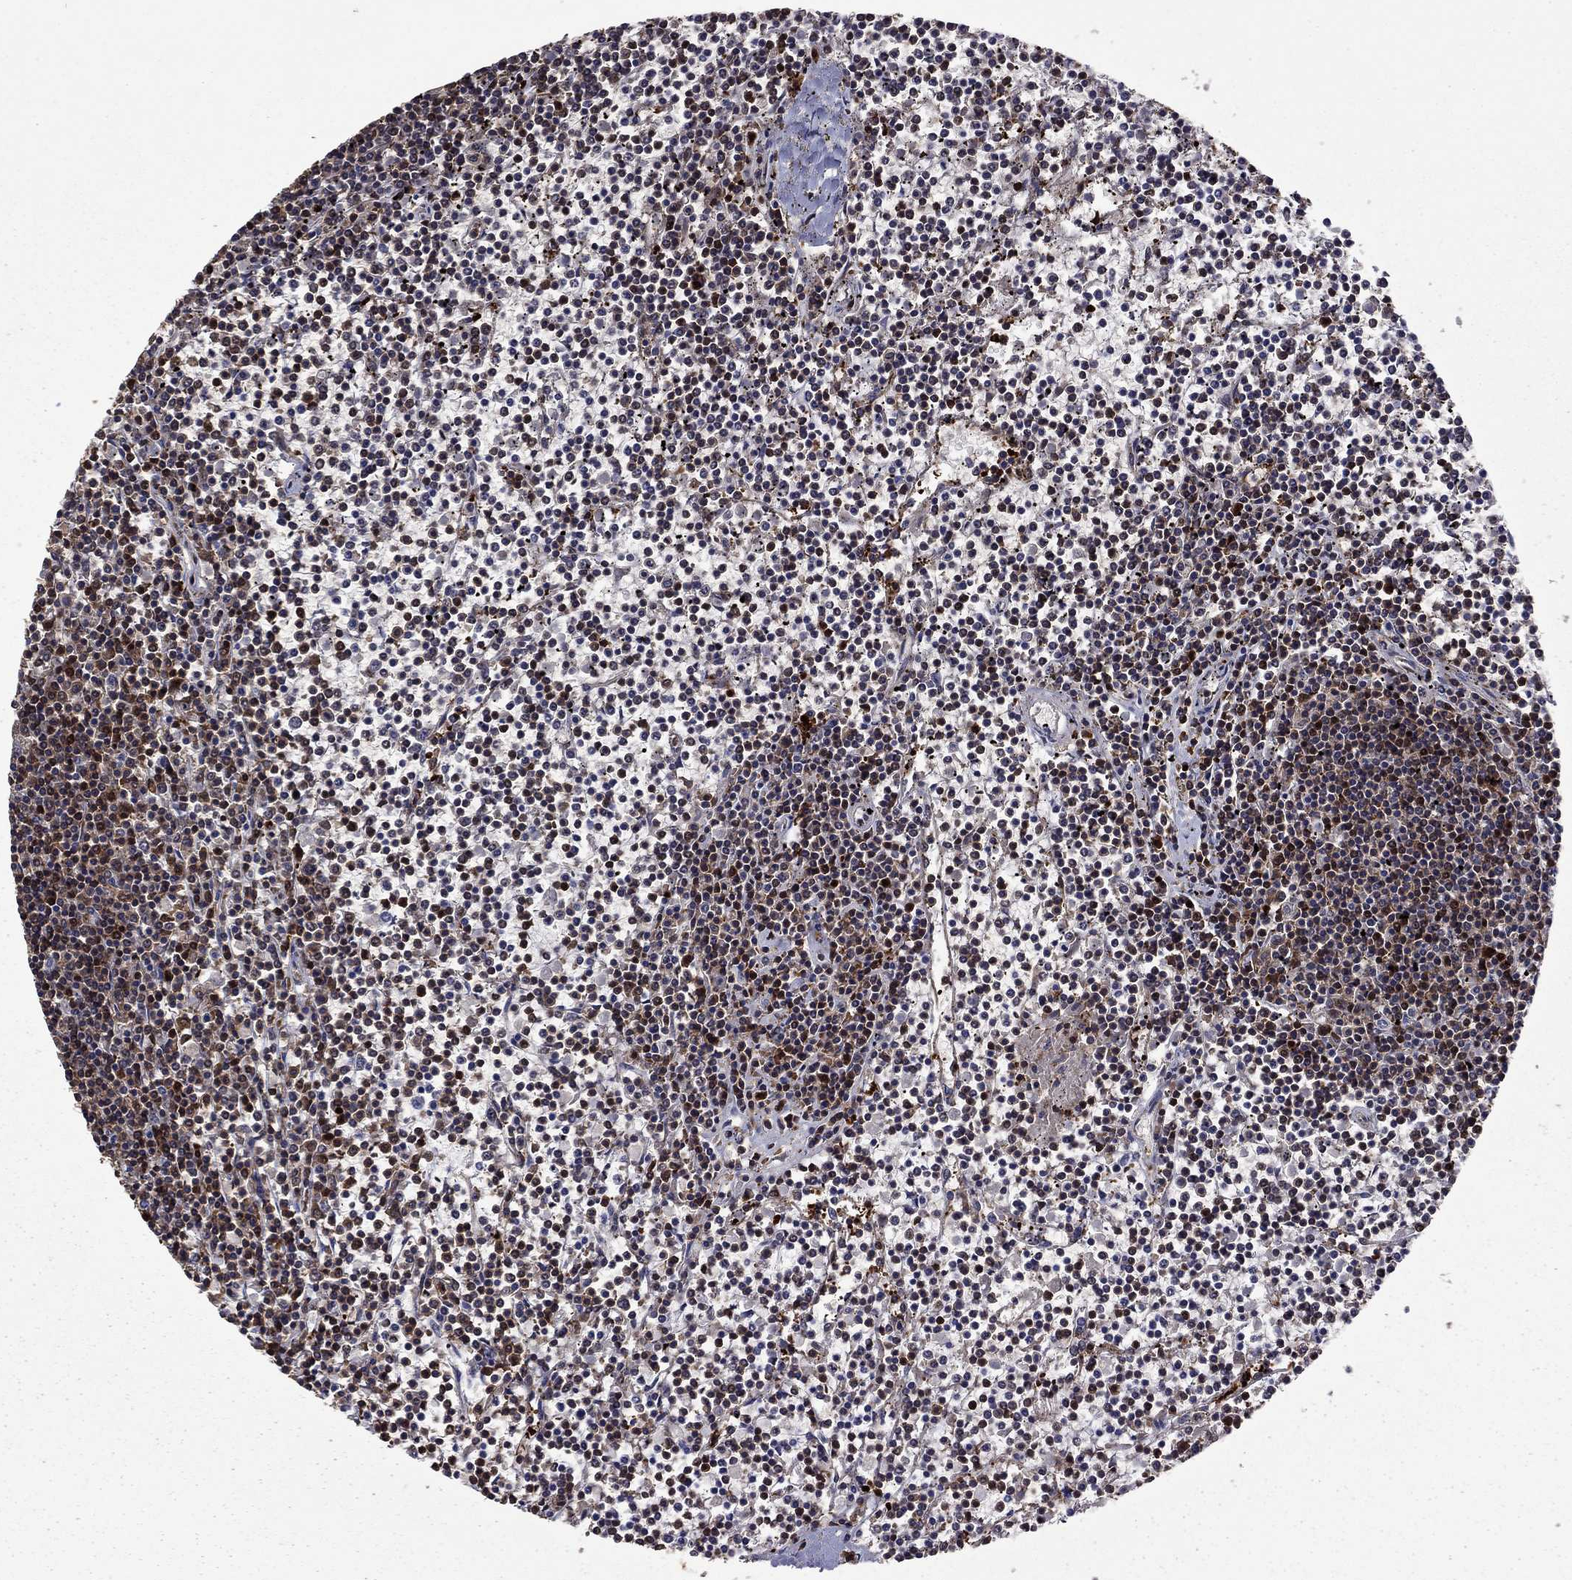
{"staining": {"intensity": "strong", "quantity": "<25%", "location": "nuclear"}, "tissue": "lymphoma", "cell_type": "Tumor cells", "image_type": "cancer", "snomed": [{"axis": "morphology", "description": "Malignant lymphoma, non-Hodgkin's type, Low grade"}, {"axis": "topography", "description": "Spleen"}], "caption": "Protein analysis of lymphoma tissue displays strong nuclear staining in approximately <25% of tumor cells. The protein is stained brown, and the nuclei are stained in blue (DAB (3,3'-diaminobenzidine) IHC with brightfield microscopy, high magnification).", "gene": "APPBP2", "patient": {"sex": "female", "age": 19}}